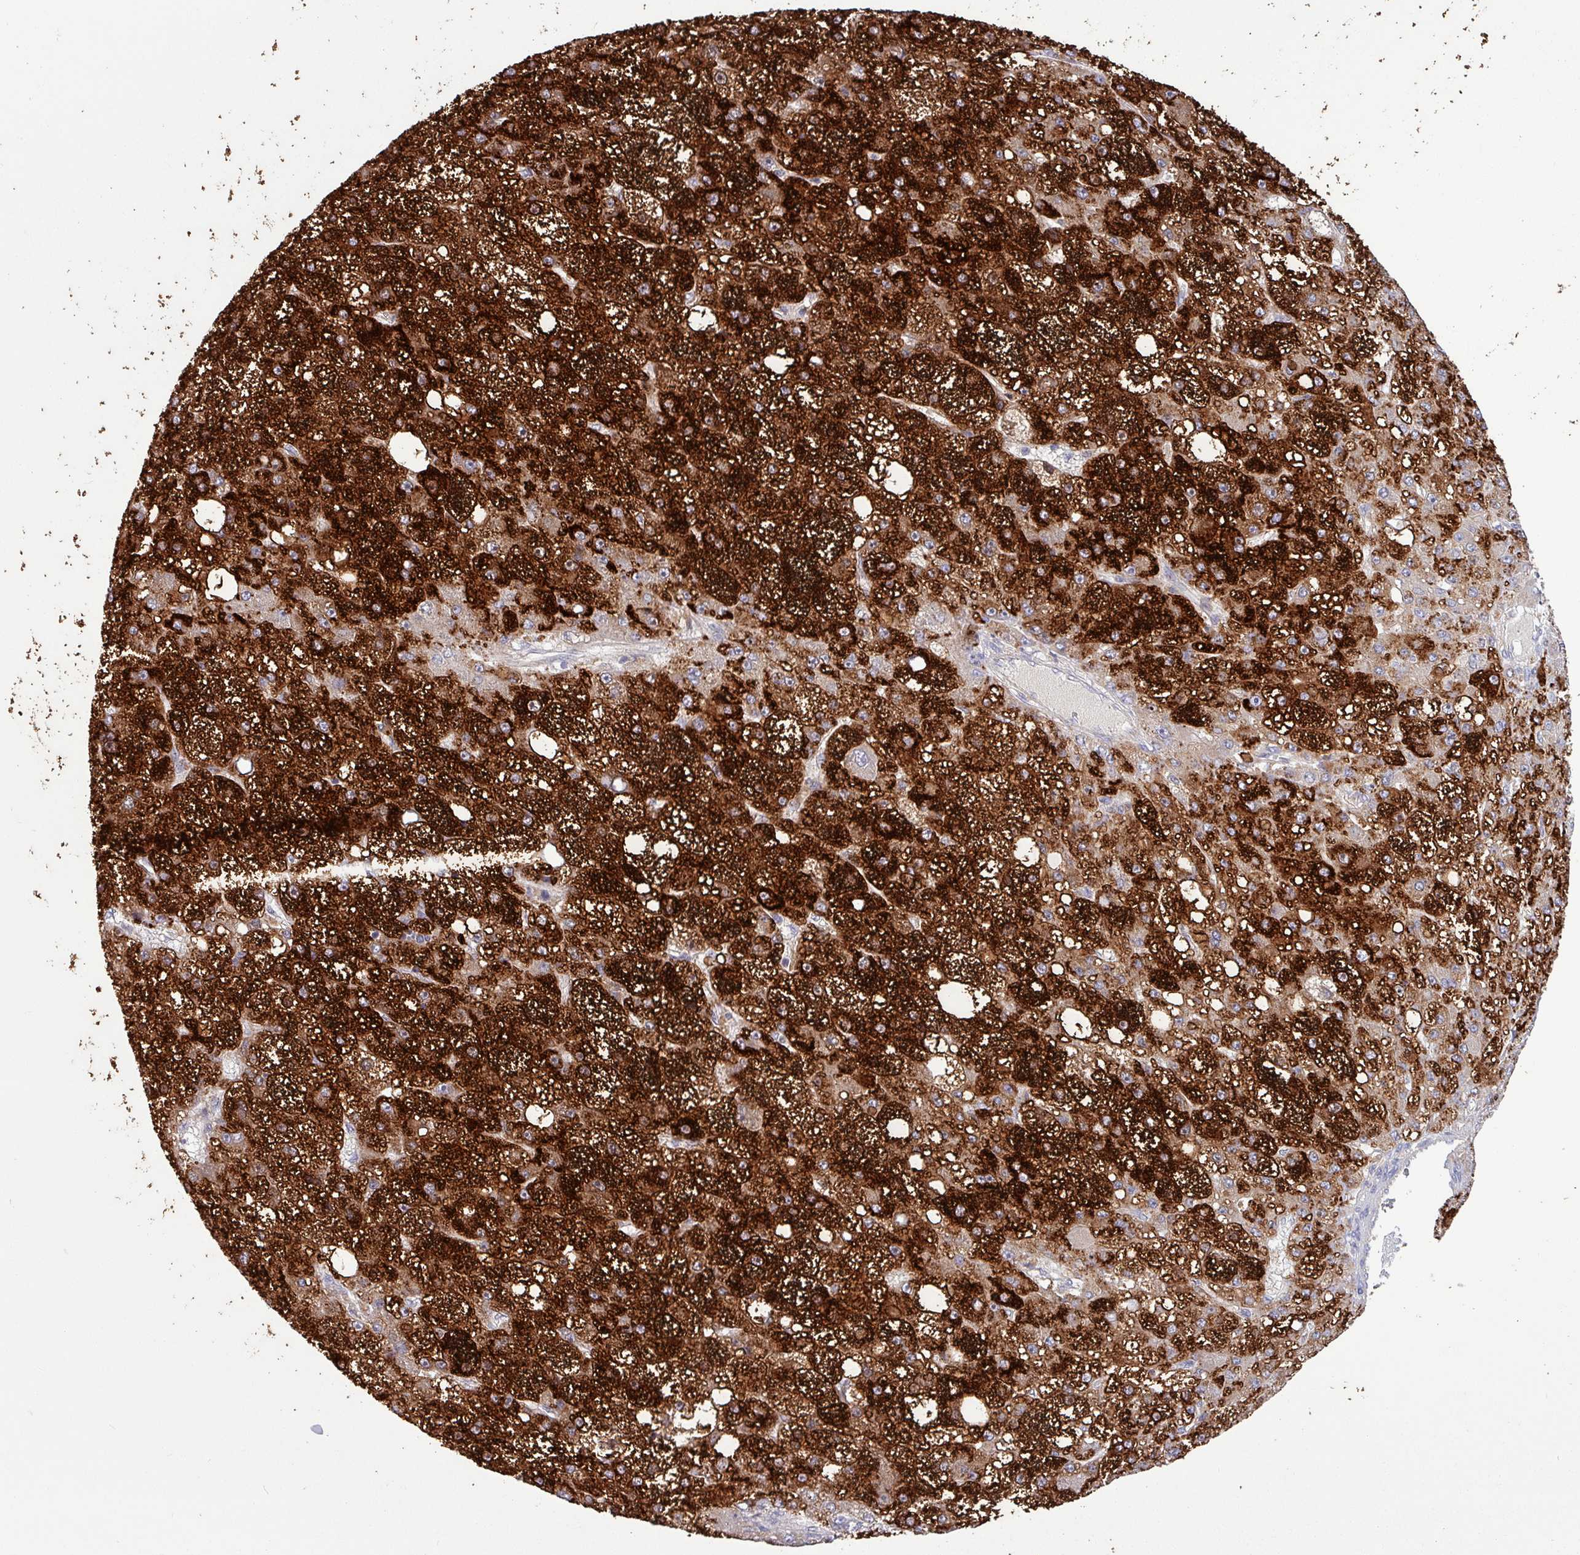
{"staining": {"intensity": "strong", "quantity": ">75%", "location": "cytoplasmic/membranous"}, "tissue": "liver cancer", "cell_type": "Tumor cells", "image_type": "cancer", "snomed": [{"axis": "morphology", "description": "Carcinoma, Hepatocellular, NOS"}, {"axis": "topography", "description": "Liver"}], "caption": "Strong cytoplasmic/membranous staining is identified in approximately >75% of tumor cells in liver hepatocellular carcinoma.", "gene": "PLIN2", "patient": {"sex": "male", "age": 67}}